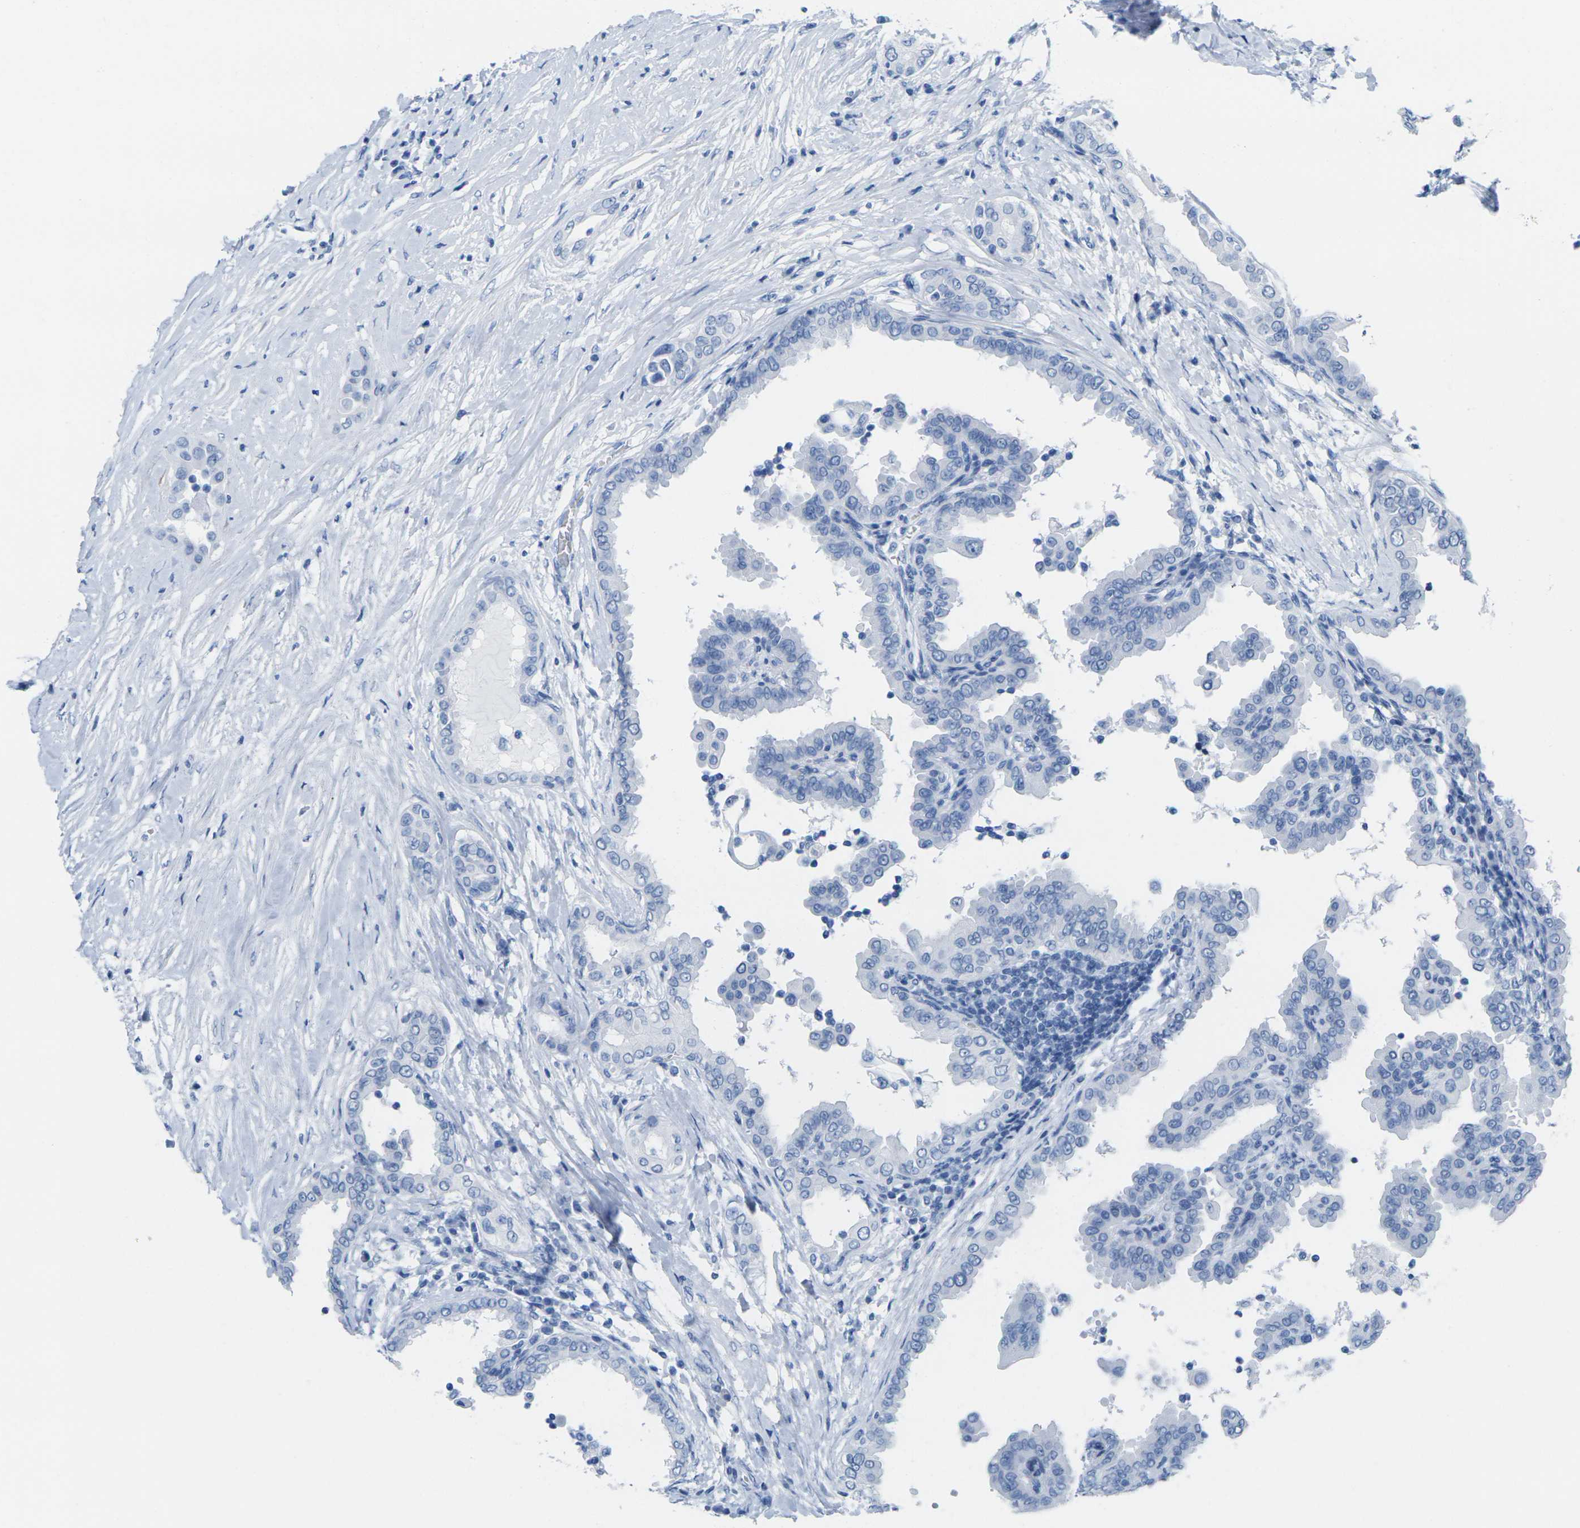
{"staining": {"intensity": "negative", "quantity": "none", "location": "none"}, "tissue": "thyroid cancer", "cell_type": "Tumor cells", "image_type": "cancer", "snomed": [{"axis": "morphology", "description": "Papillary adenocarcinoma, NOS"}, {"axis": "topography", "description": "Thyroid gland"}], "caption": "This is an immunohistochemistry (IHC) histopathology image of human thyroid cancer (papillary adenocarcinoma). There is no positivity in tumor cells.", "gene": "CNN1", "patient": {"sex": "male", "age": 33}}